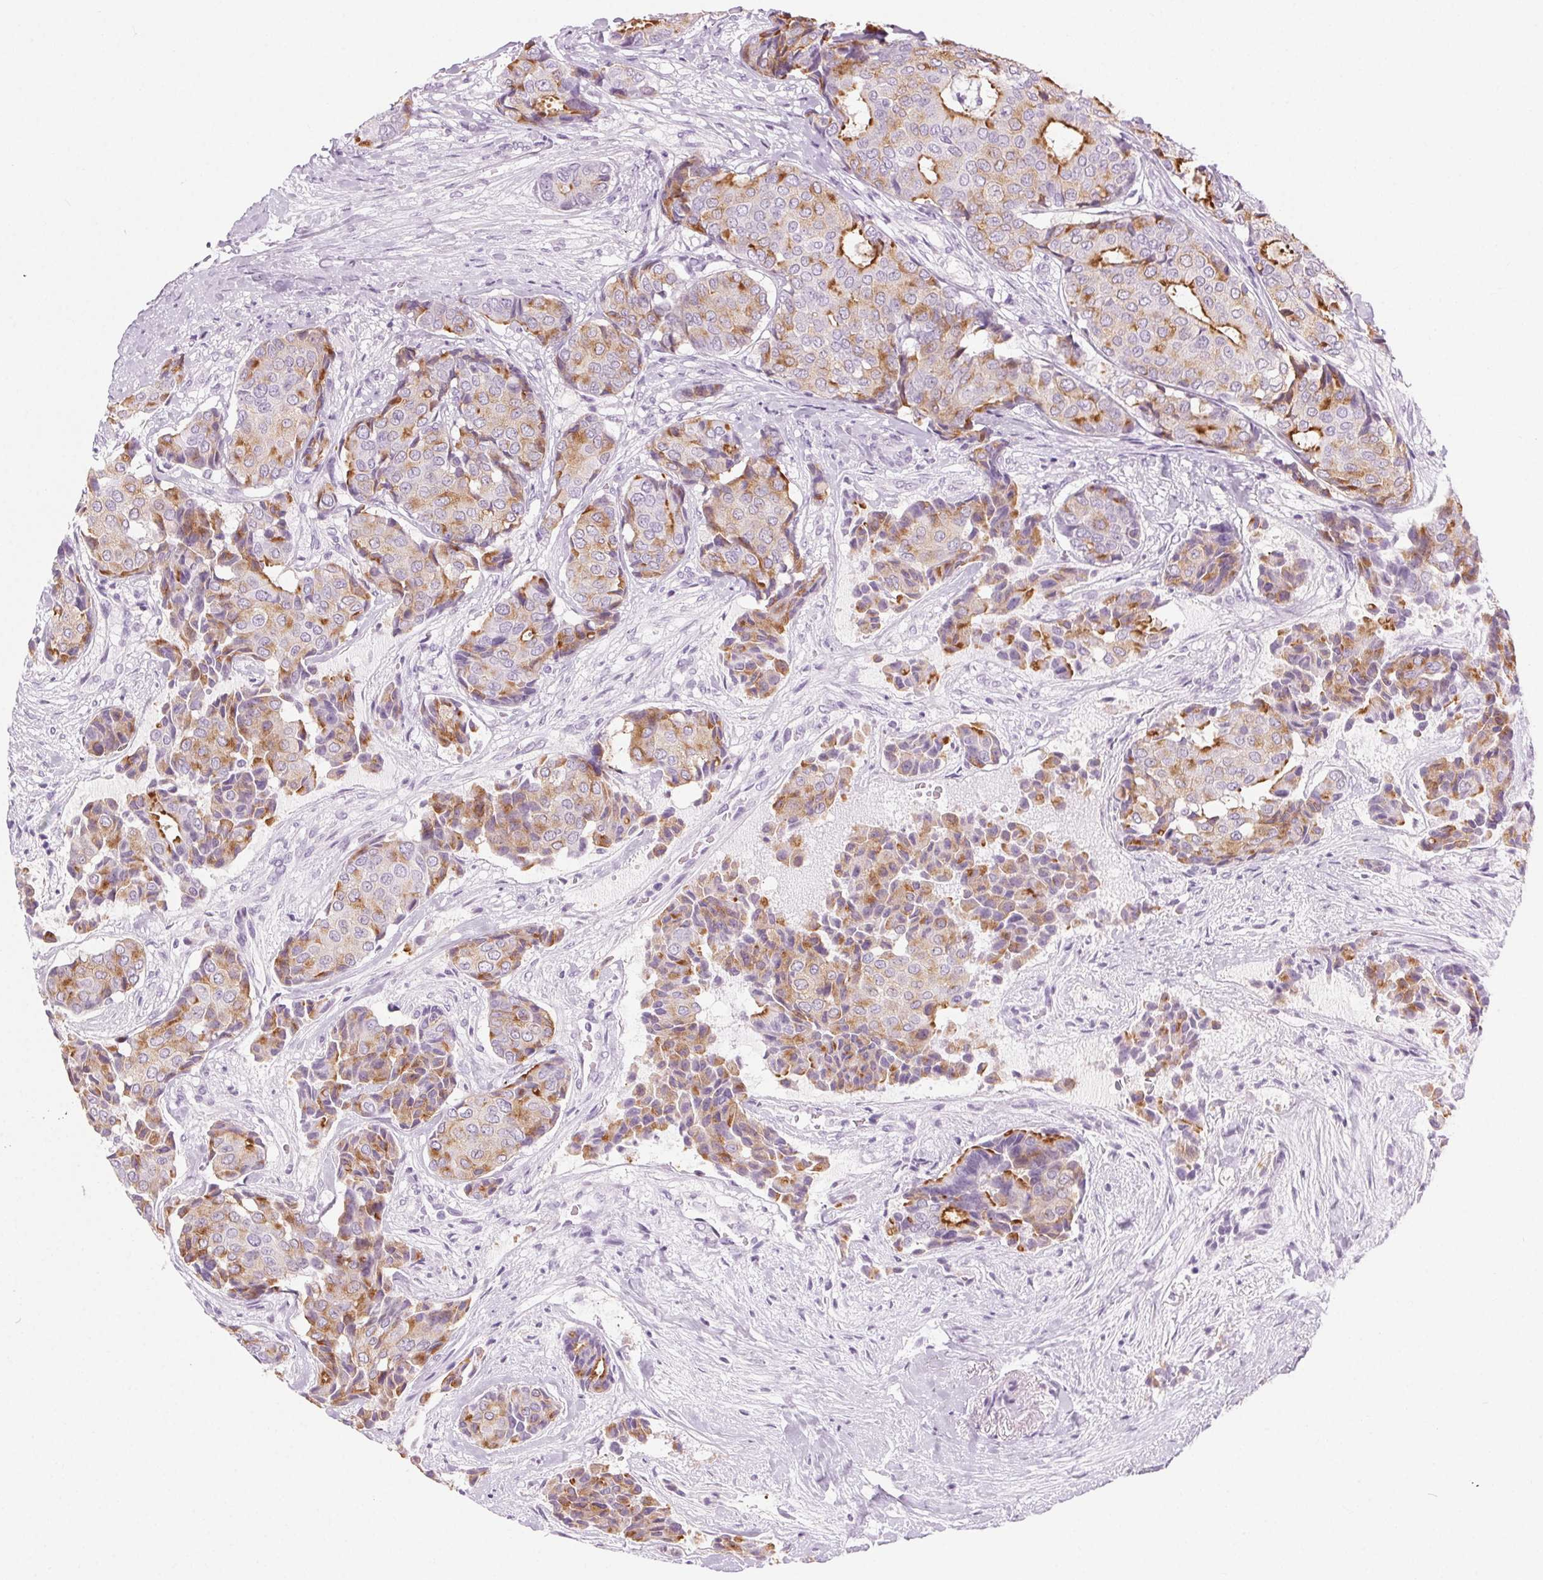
{"staining": {"intensity": "moderate", "quantity": "25%-75%", "location": "cytoplasmic/membranous"}, "tissue": "breast cancer", "cell_type": "Tumor cells", "image_type": "cancer", "snomed": [{"axis": "morphology", "description": "Duct carcinoma"}, {"axis": "topography", "description": "Breast"}], "caption": "Human breast intraductal carcinoma stained with a protein marker exhibits moderate staining in tumor cells.", "gene": "LRP2", "patient": {"sex": "female", "age": 75}}